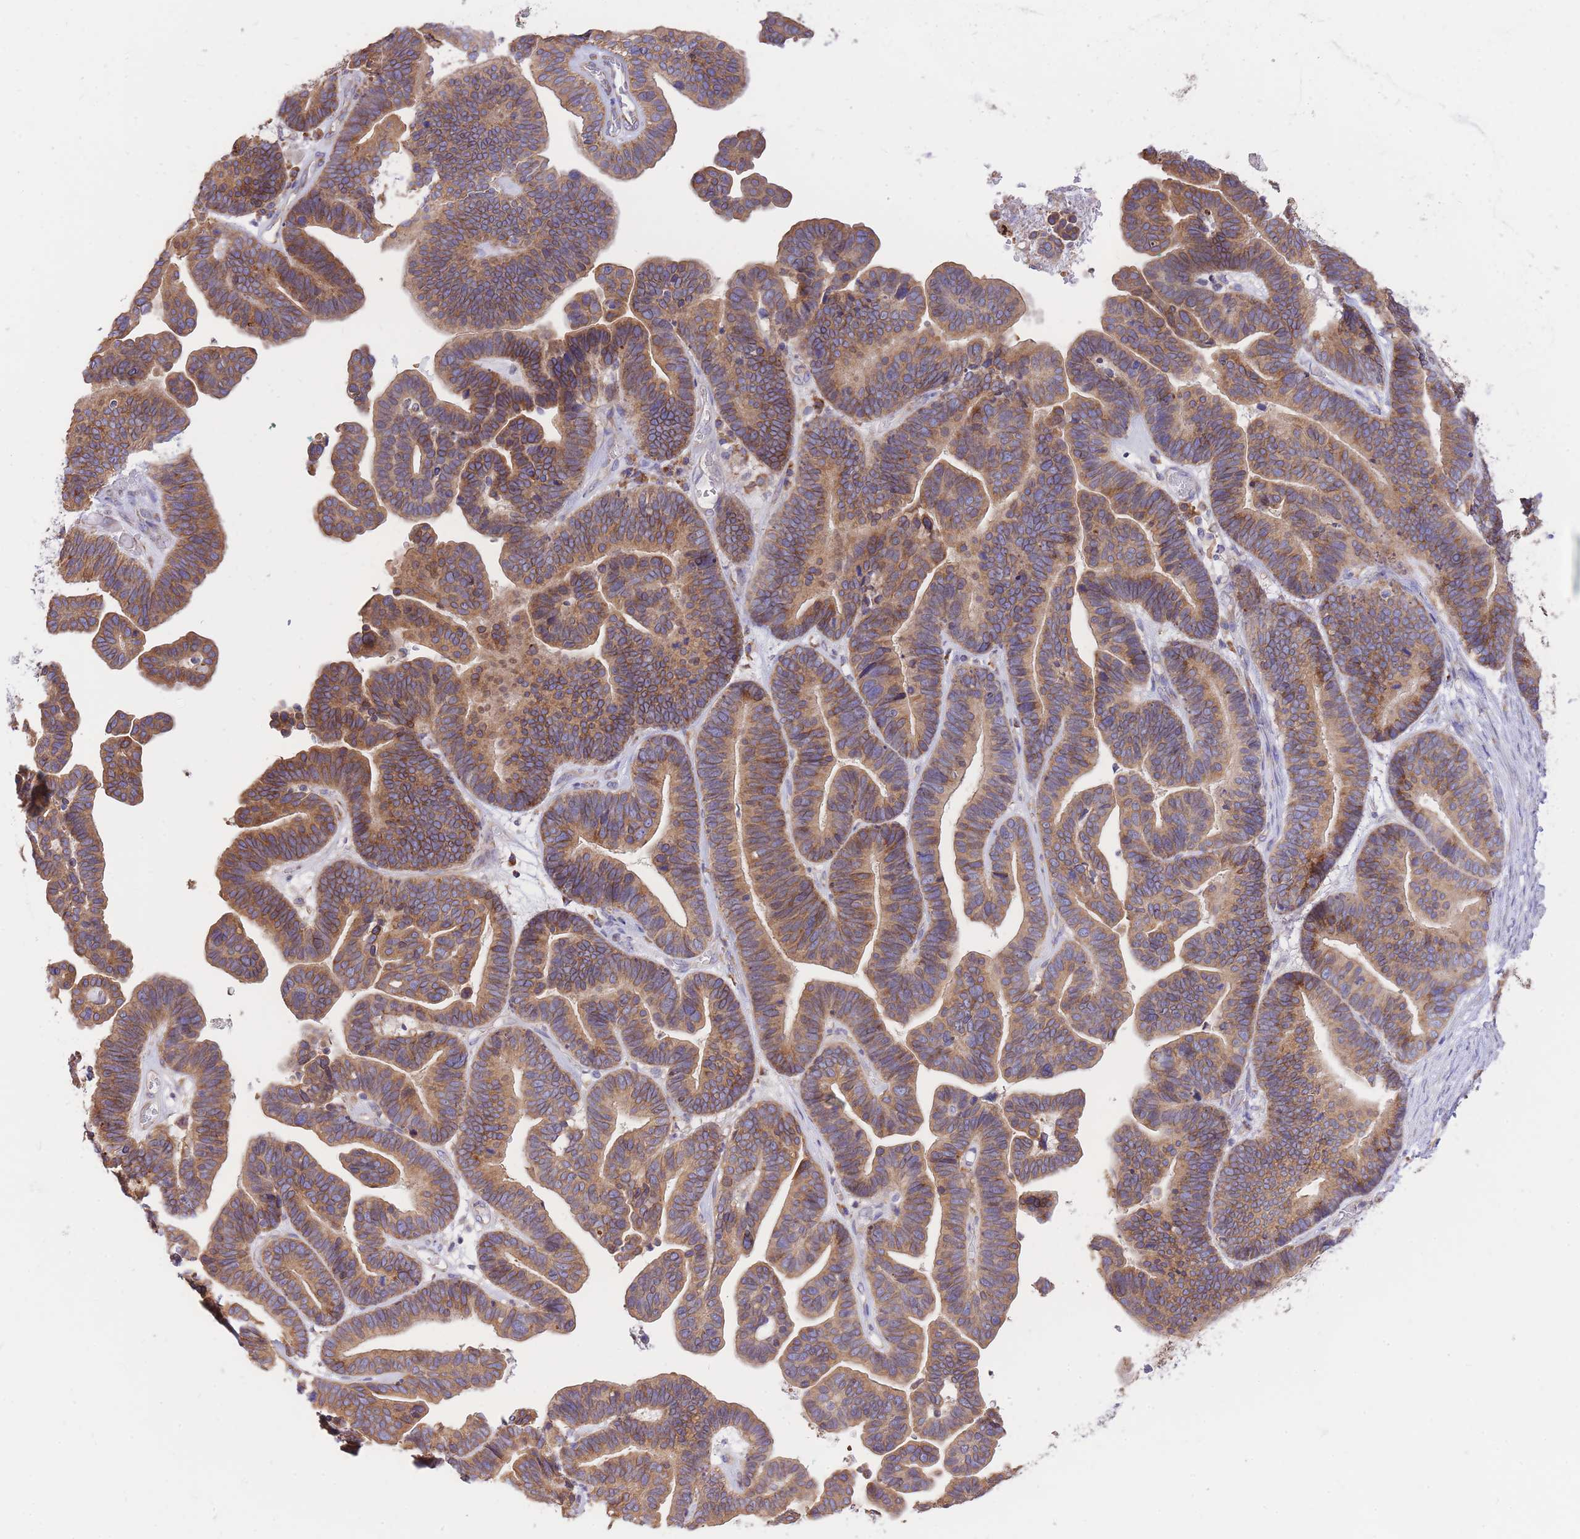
{"staining": {"intensity": "moderate", "quantity": ">75%", "location": "cytoplasmic/membranous"}, "tissue": "ovarian cancer", "cell_type": "Tumor cells", "image_type": "cancer", "snomed": [{"axis": "morphology", "description": "Cystadenocarcinoma, serous, NOS"}, {"axis": "topography", "description": "Ovary"}], "caption": "Immunohistochemistry of ovarian cancer shows medium levels of moderate cytoplasmic/membranous staining in approximately >75% of tumor cells.", "gene": "GBP7", "patient": {"sex": "female", "age": 56}}